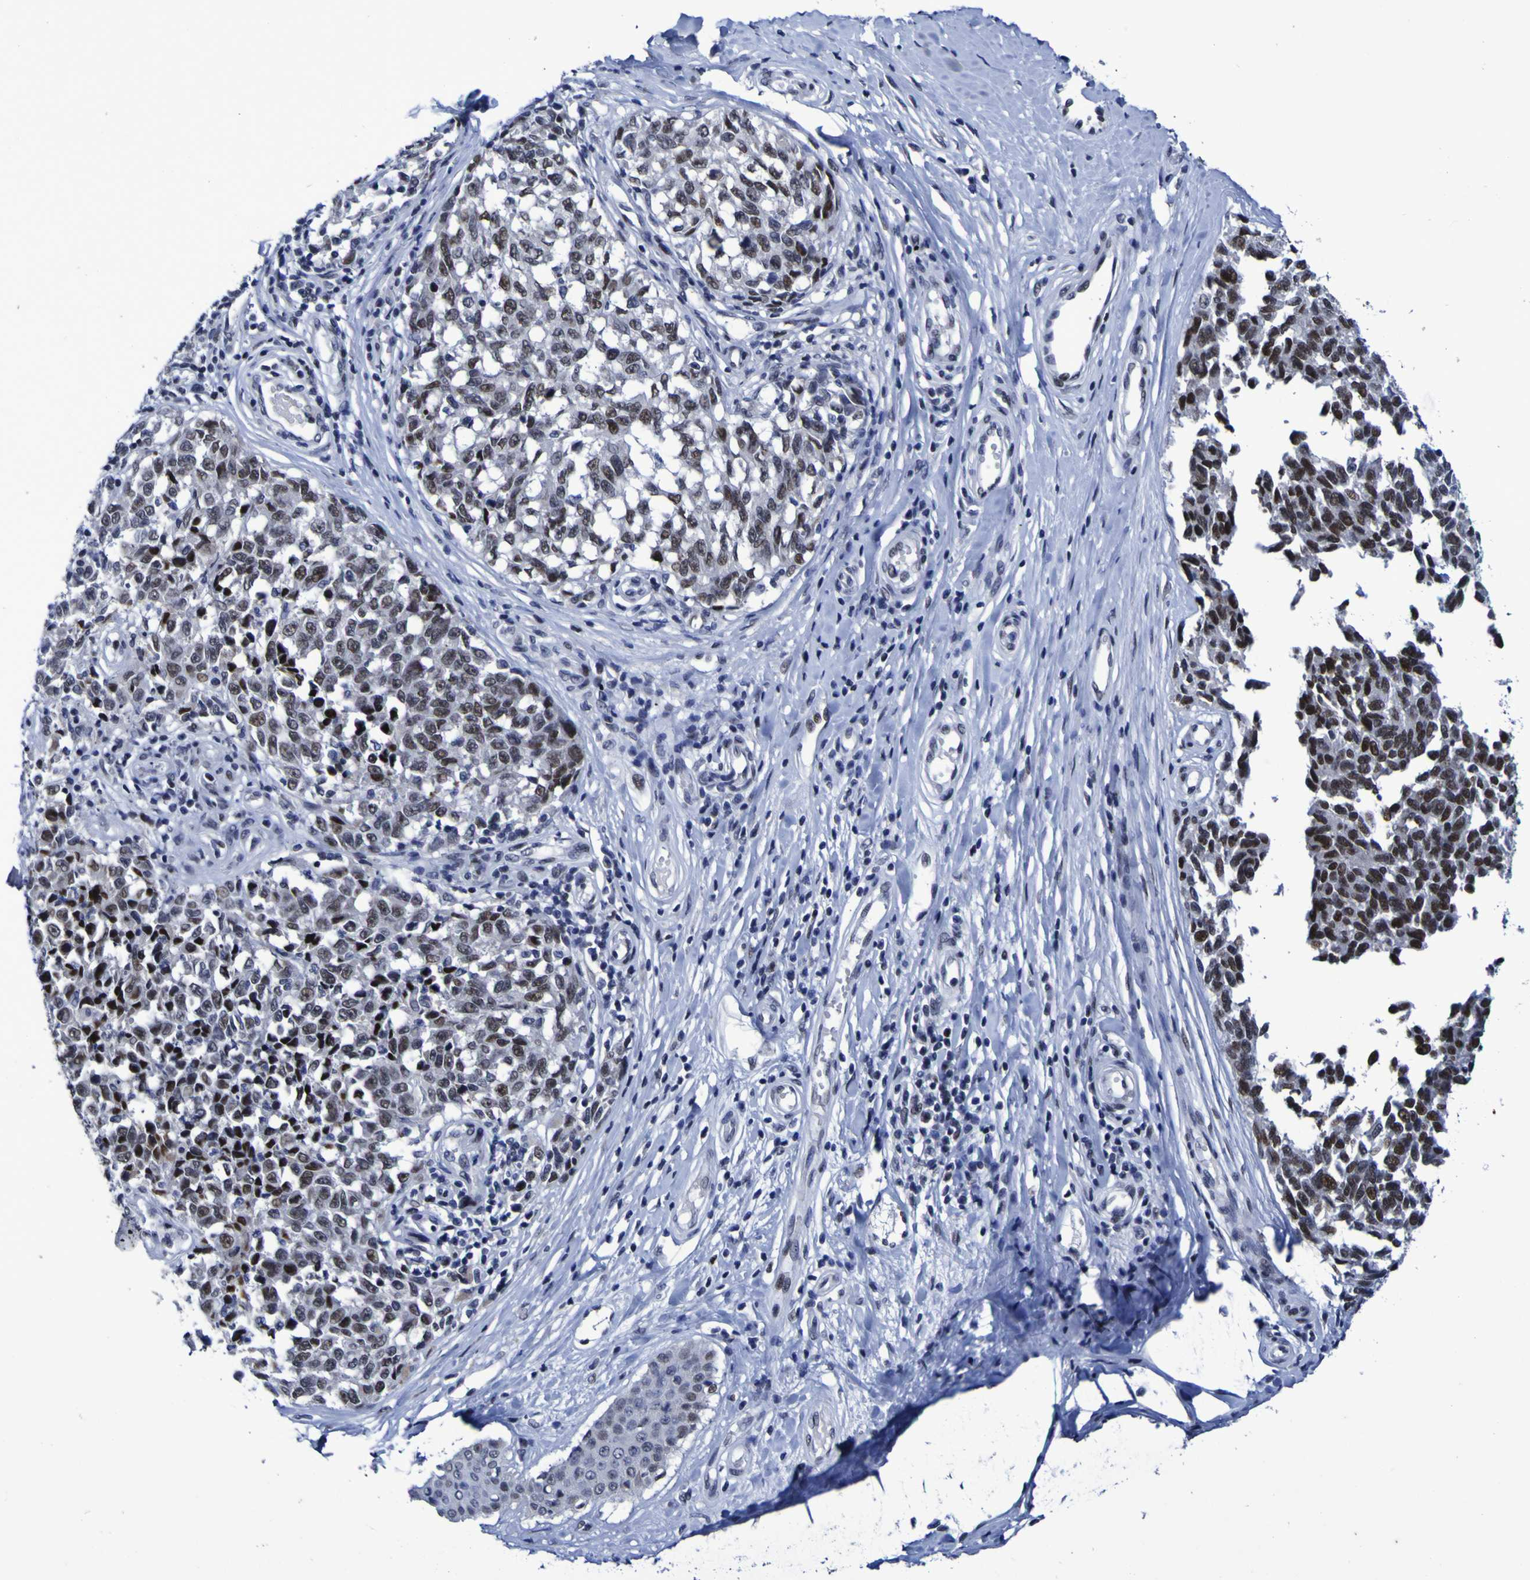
{"staining": {"intensity": "strong", "quantity": "25%-75%", "location": "nuclear"}, "tissue": "melanoma", "cell_type": "Tumor cells", "image_type": "cancer", "snomed": [{"axis": "morphology", "description": "Malignant melanoma, NOS"}, {"axis": "topography", "description": "Skin"}], "caption": "A photomicrograph showing strong nuclear positivity in about 25%-75% of tumor cells in malignant melanoma, as visualized by brown immunohistochemical staining.", "gene": "MBD3", "patient": {"sex": "female", "age": 64}}